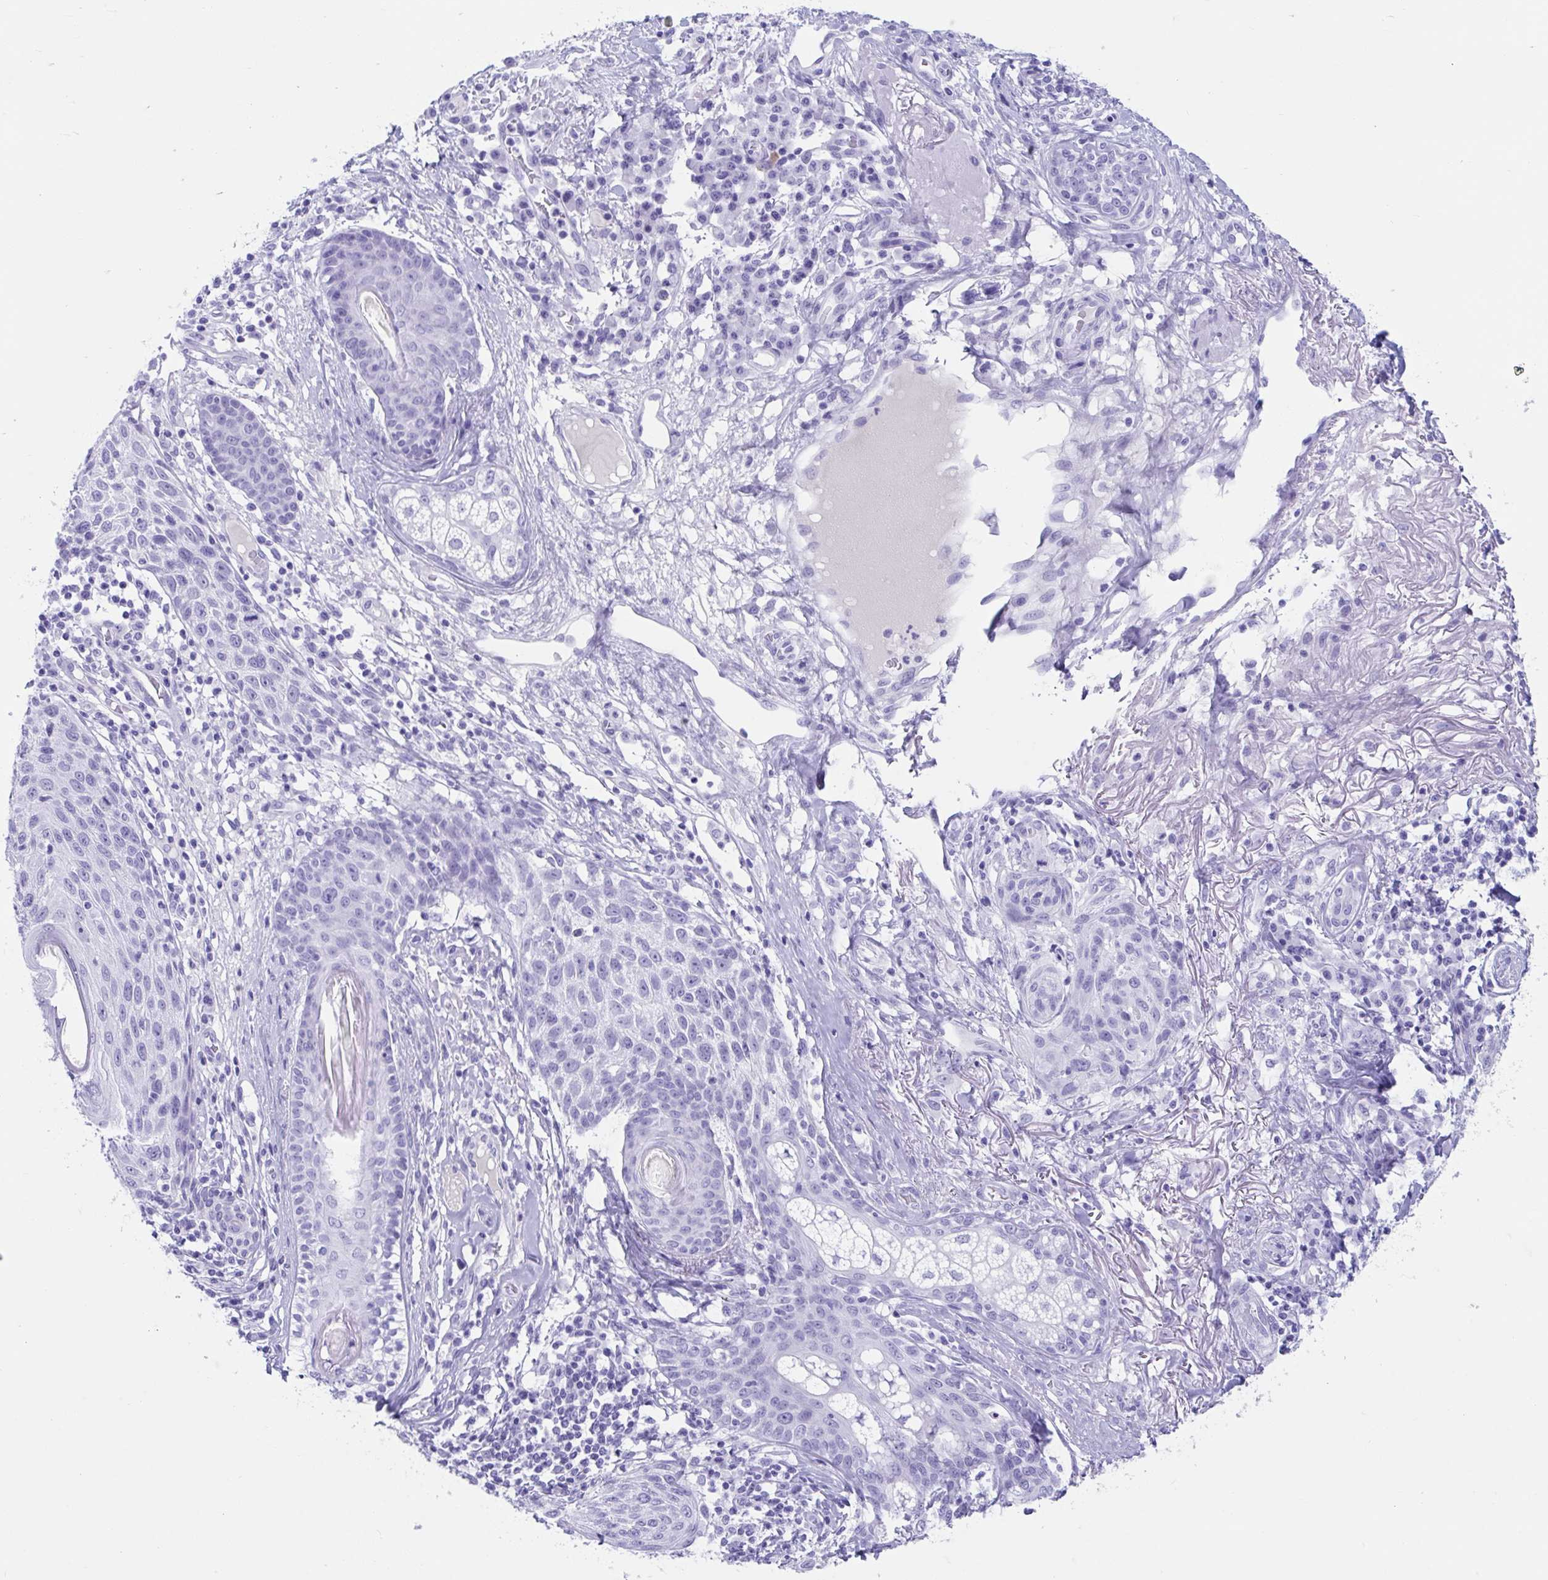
{"staining": {"intensity": "negative", "quantity": "none", "location": "none"}, "tissue": "skin cancer", "cell_type": "Tumor cells", "image_type": "cancer", "snomed": [{"axis": "morphology", "description": "Squamous cell carcinoma, NOS"}, {"axis": "topography", "description": "Skin"}], "caption": "The histopathology image shows no staining of tumor cells in skin squamous cell carcinoma.", "gene": "TMEM35A", "patient": {"sex": "female", "age": 87}}